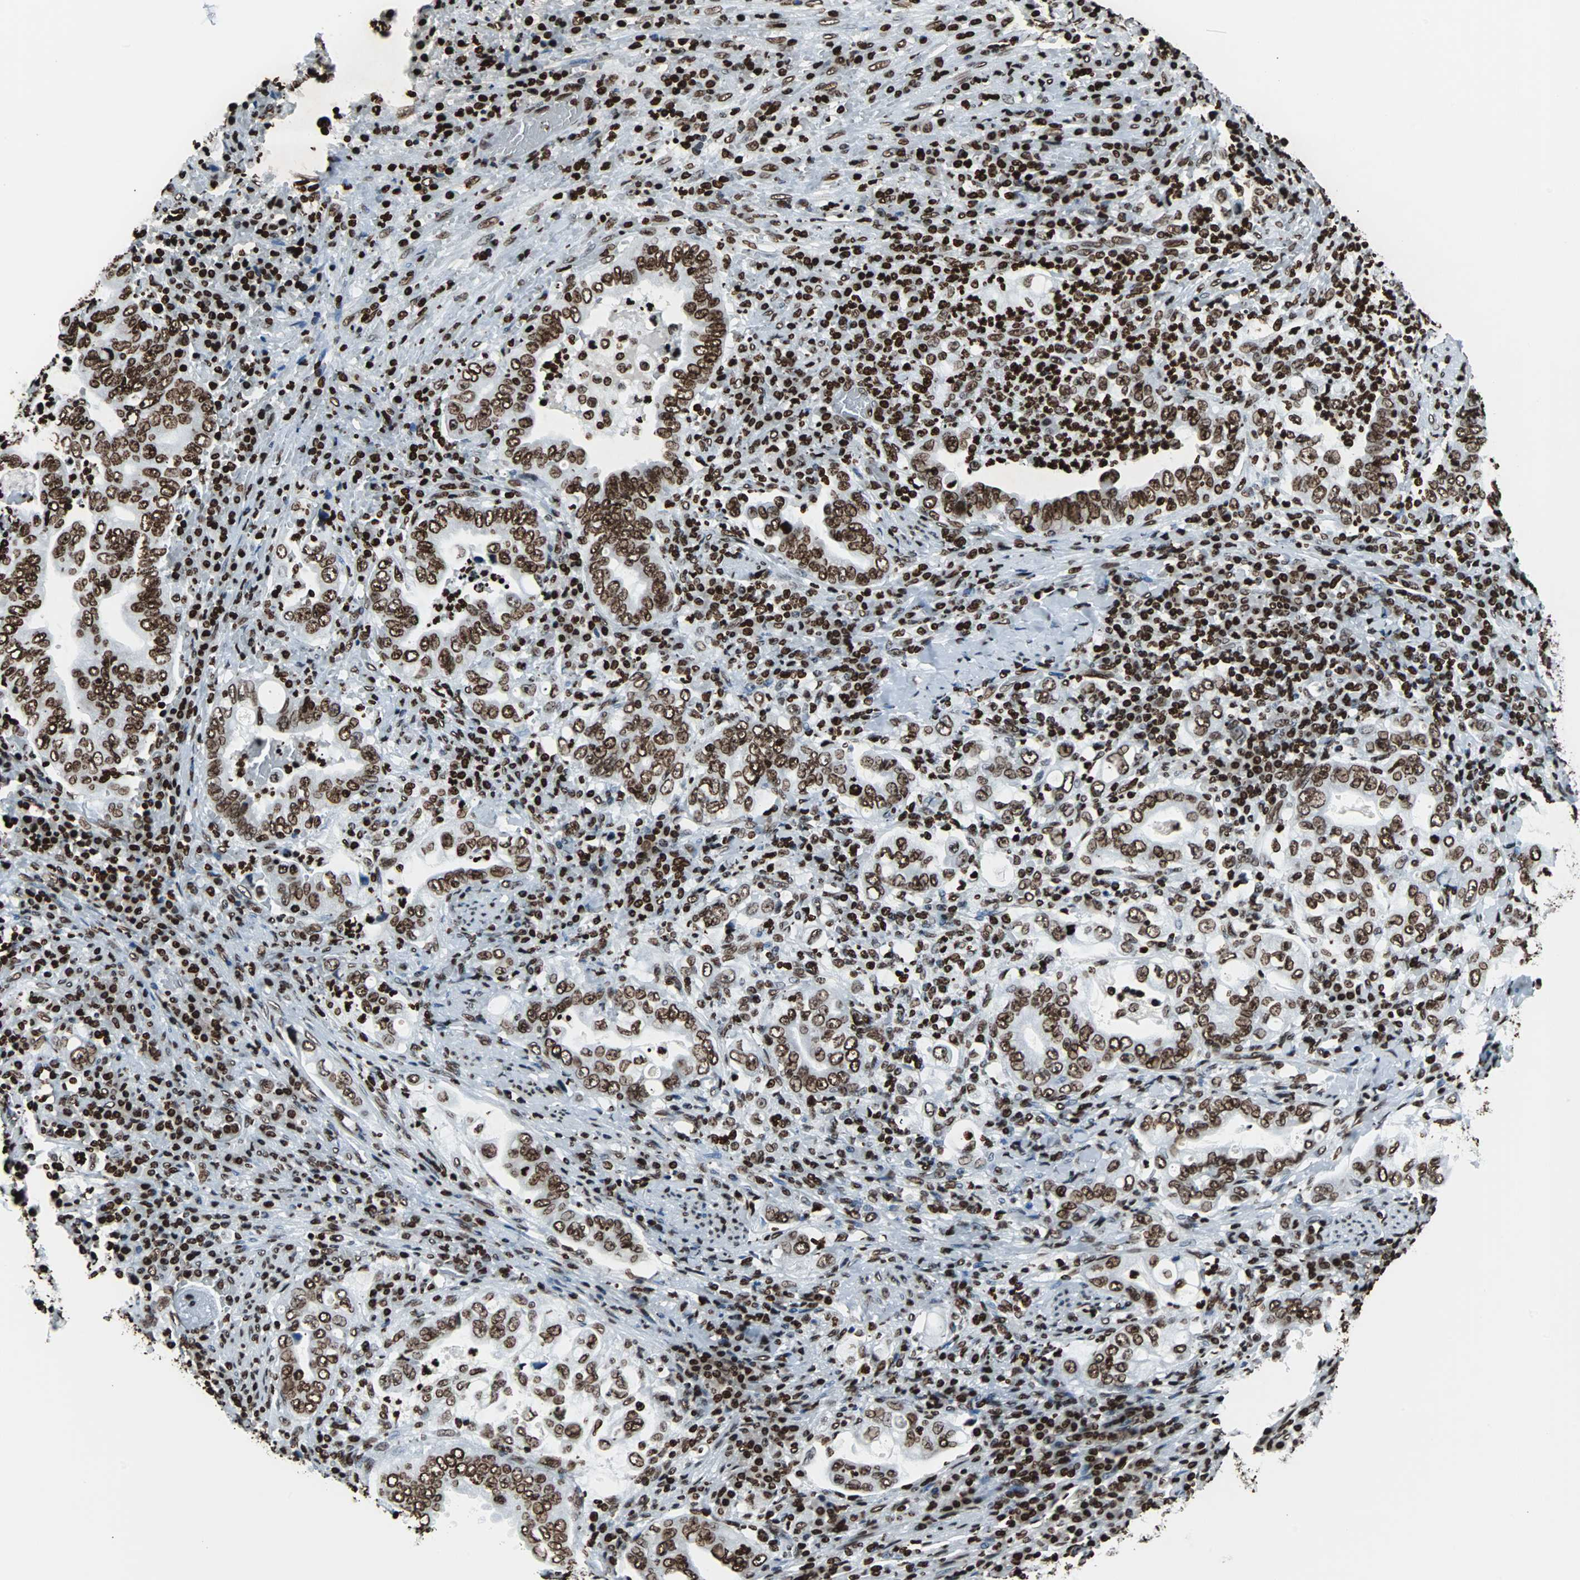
{"staining": {"intensity": "strong", "quantity": ">75%", "location": "nuclear"}, "tissue": "stomach cancer", "cell_type": "Tumor cells", "image_type": "cancer", "snomed": [{"axis": "morphology", "description": "Normal tissue, NOS"}, {"axis": "morphology", "description": "Adenocarcinoma, NOS"}, {"axis": "topography", "description": "Esophagus"}, {"axis": "topography", "description": "Stomach, upper"}, {"axis": "topography", "description": "Peripheral nerve tissue"}], "caption": "High-power microscopy captured an IHC histopathology image of adenocarcinoma (stomach), revealing strong nuclear expression in about >75% of tumor cells.", "gene": "H2BC18", "patient": {"sex": "male", "age": 62}}